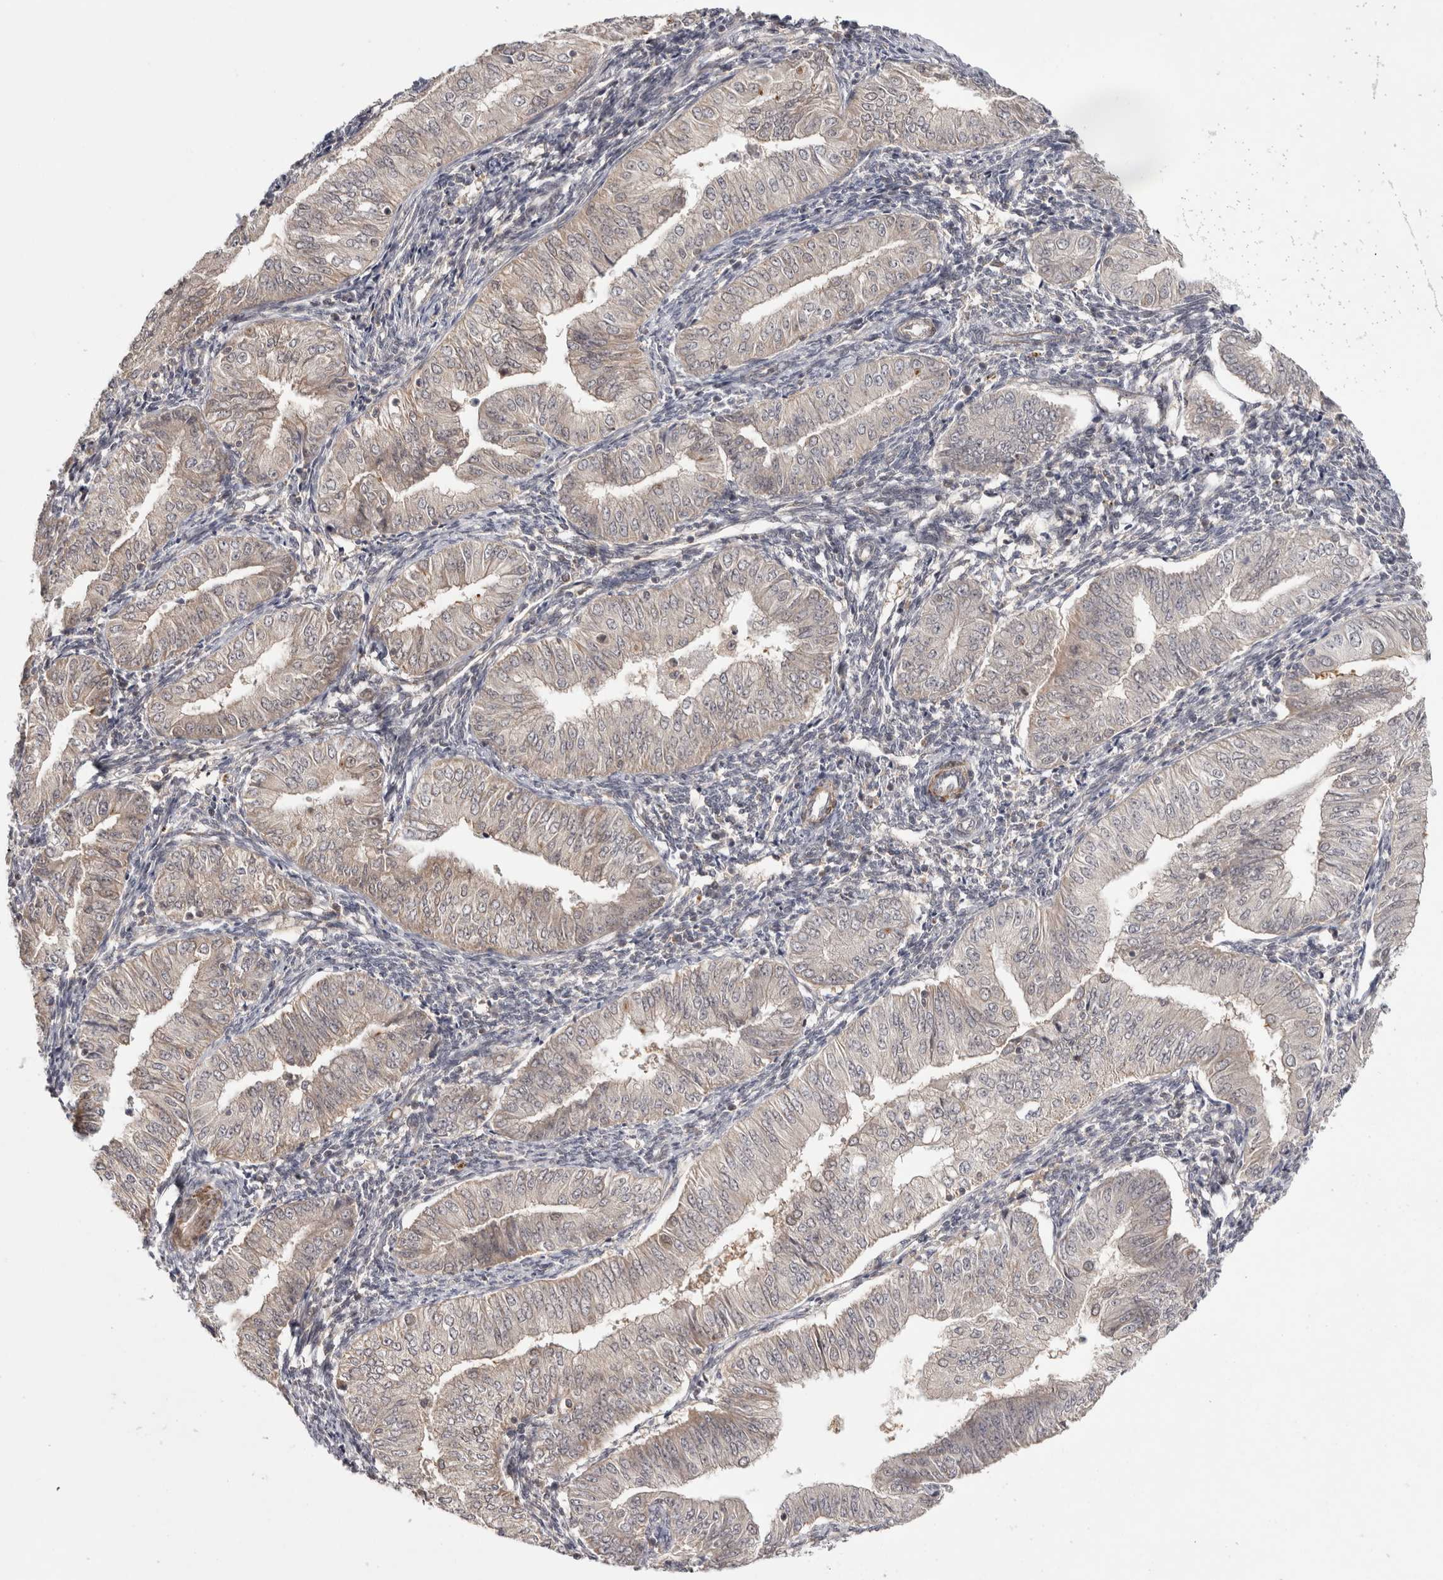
{"staining": {"intensity": "negative", "quantity": "none", "location": "none"}, "tissue": "endometrial cancer", "cell_type": "Tumor cells", "image_type": "cancer", "snomed": [{"axis": "morphology", "description": "Normal tissue, NOS"}, {"axis": "morphology", "description": "Adenocarcinoma, NOS"}, {"axis": "topography", "description": "Endometrium"}], "caption": "The image reveals no staining of tumor cells in endometrial cancer (adenocarcinoma). Brightfield microscopy of immunohistochemistry (IHC) stained with DAB (3,3'-diaminobenzidine) (brown) and hematoxylin (blue), captured at high magnification.", "gene": "ZNF318", "patient": {"sex": "female", "age": 53}}